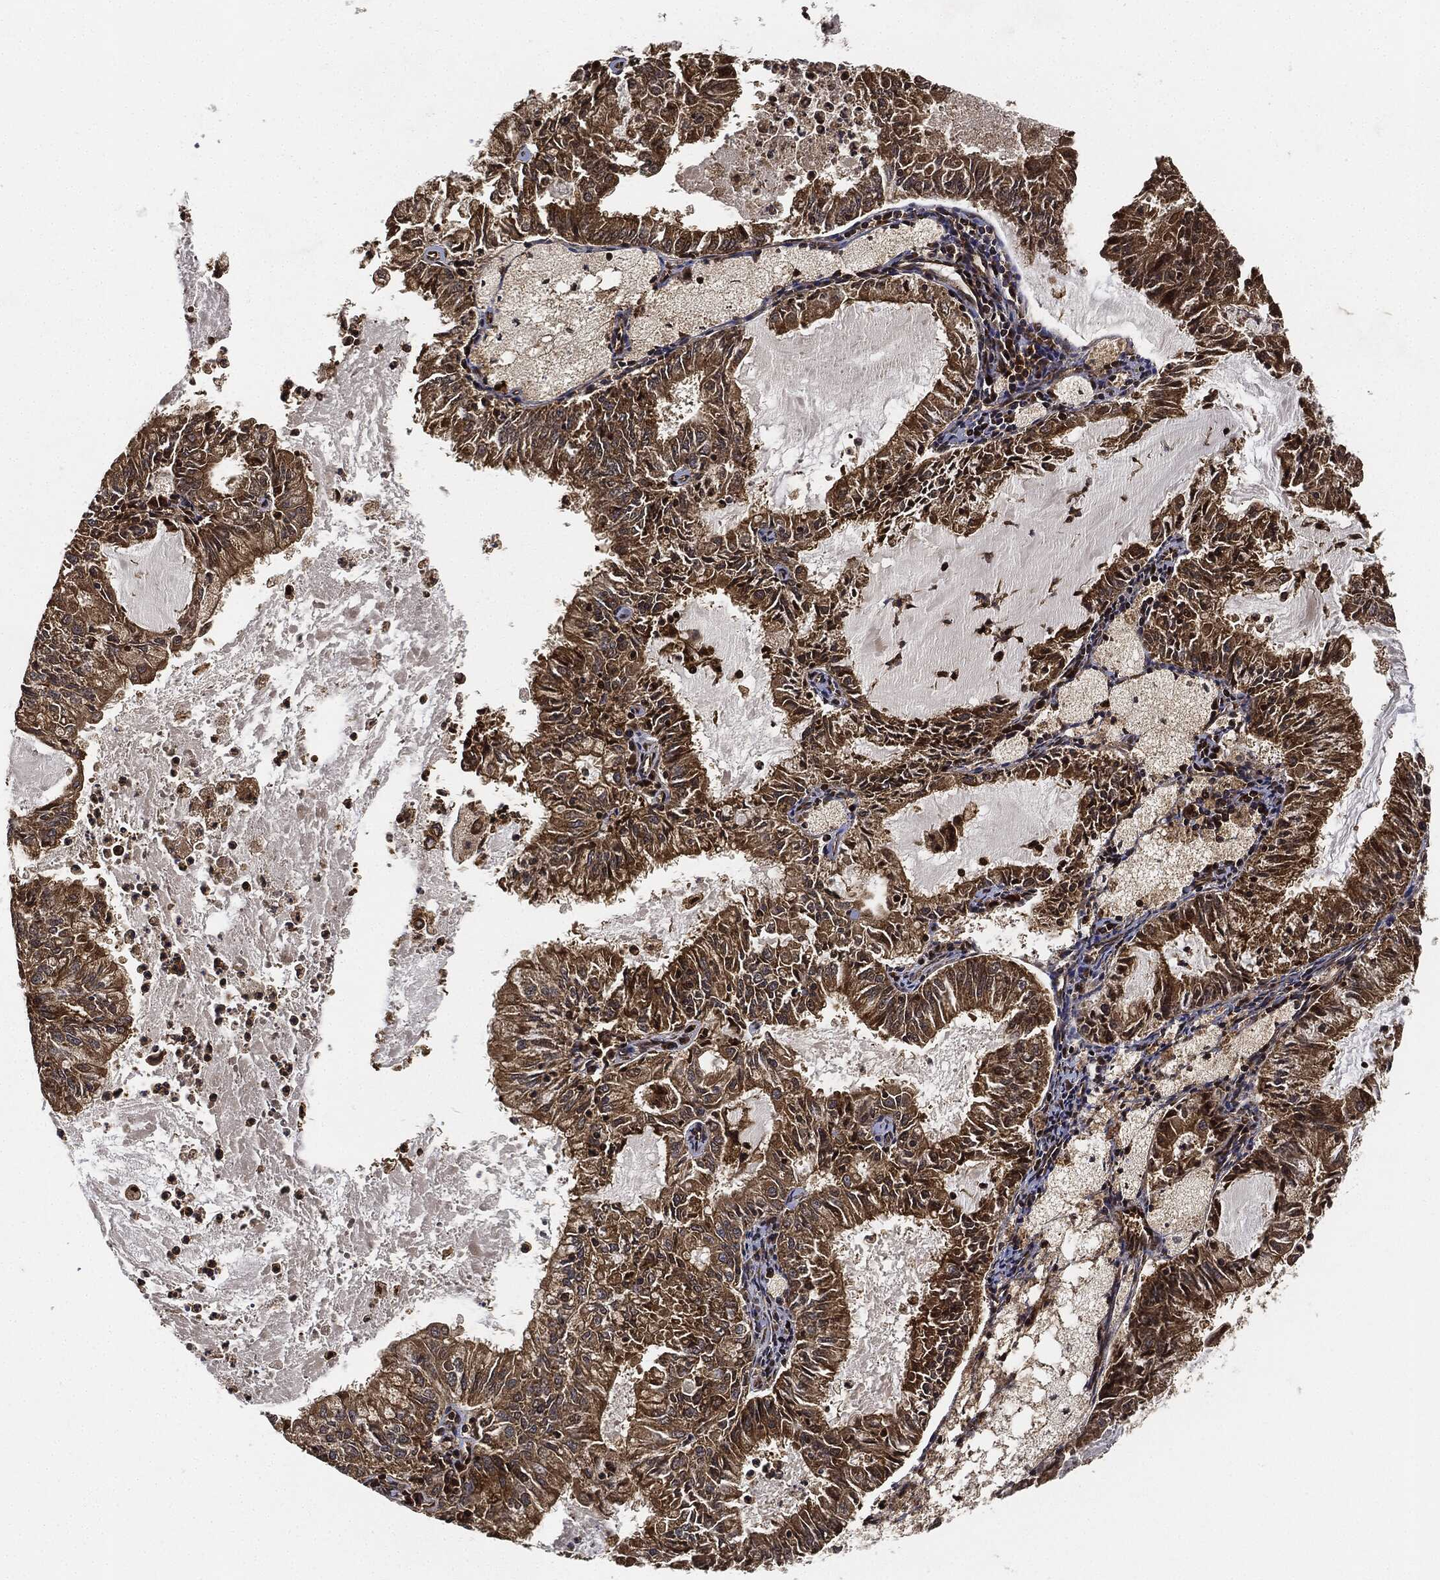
{"staining": {"intensity": "strong", "quantity": ">75%", "location": "cytoplasmic/membranous"}, "tissue": "endometrial cancer", "cell_type": "Tumor cells", "image_type": "cancer", "snomed": [{"axis": "morphology", "description": "Adenocarcinoma, NOS"}, {"axis": "topography", "description": "Endometrium"}], "caption": "A high amount of strong cytoplasmic/membranous staining is identified in approximately >75% of tumor cells in endometrial adenocarcinoma tissue.", "gene": "CEP290", "patient": {"sex": "female", "age": 57}}